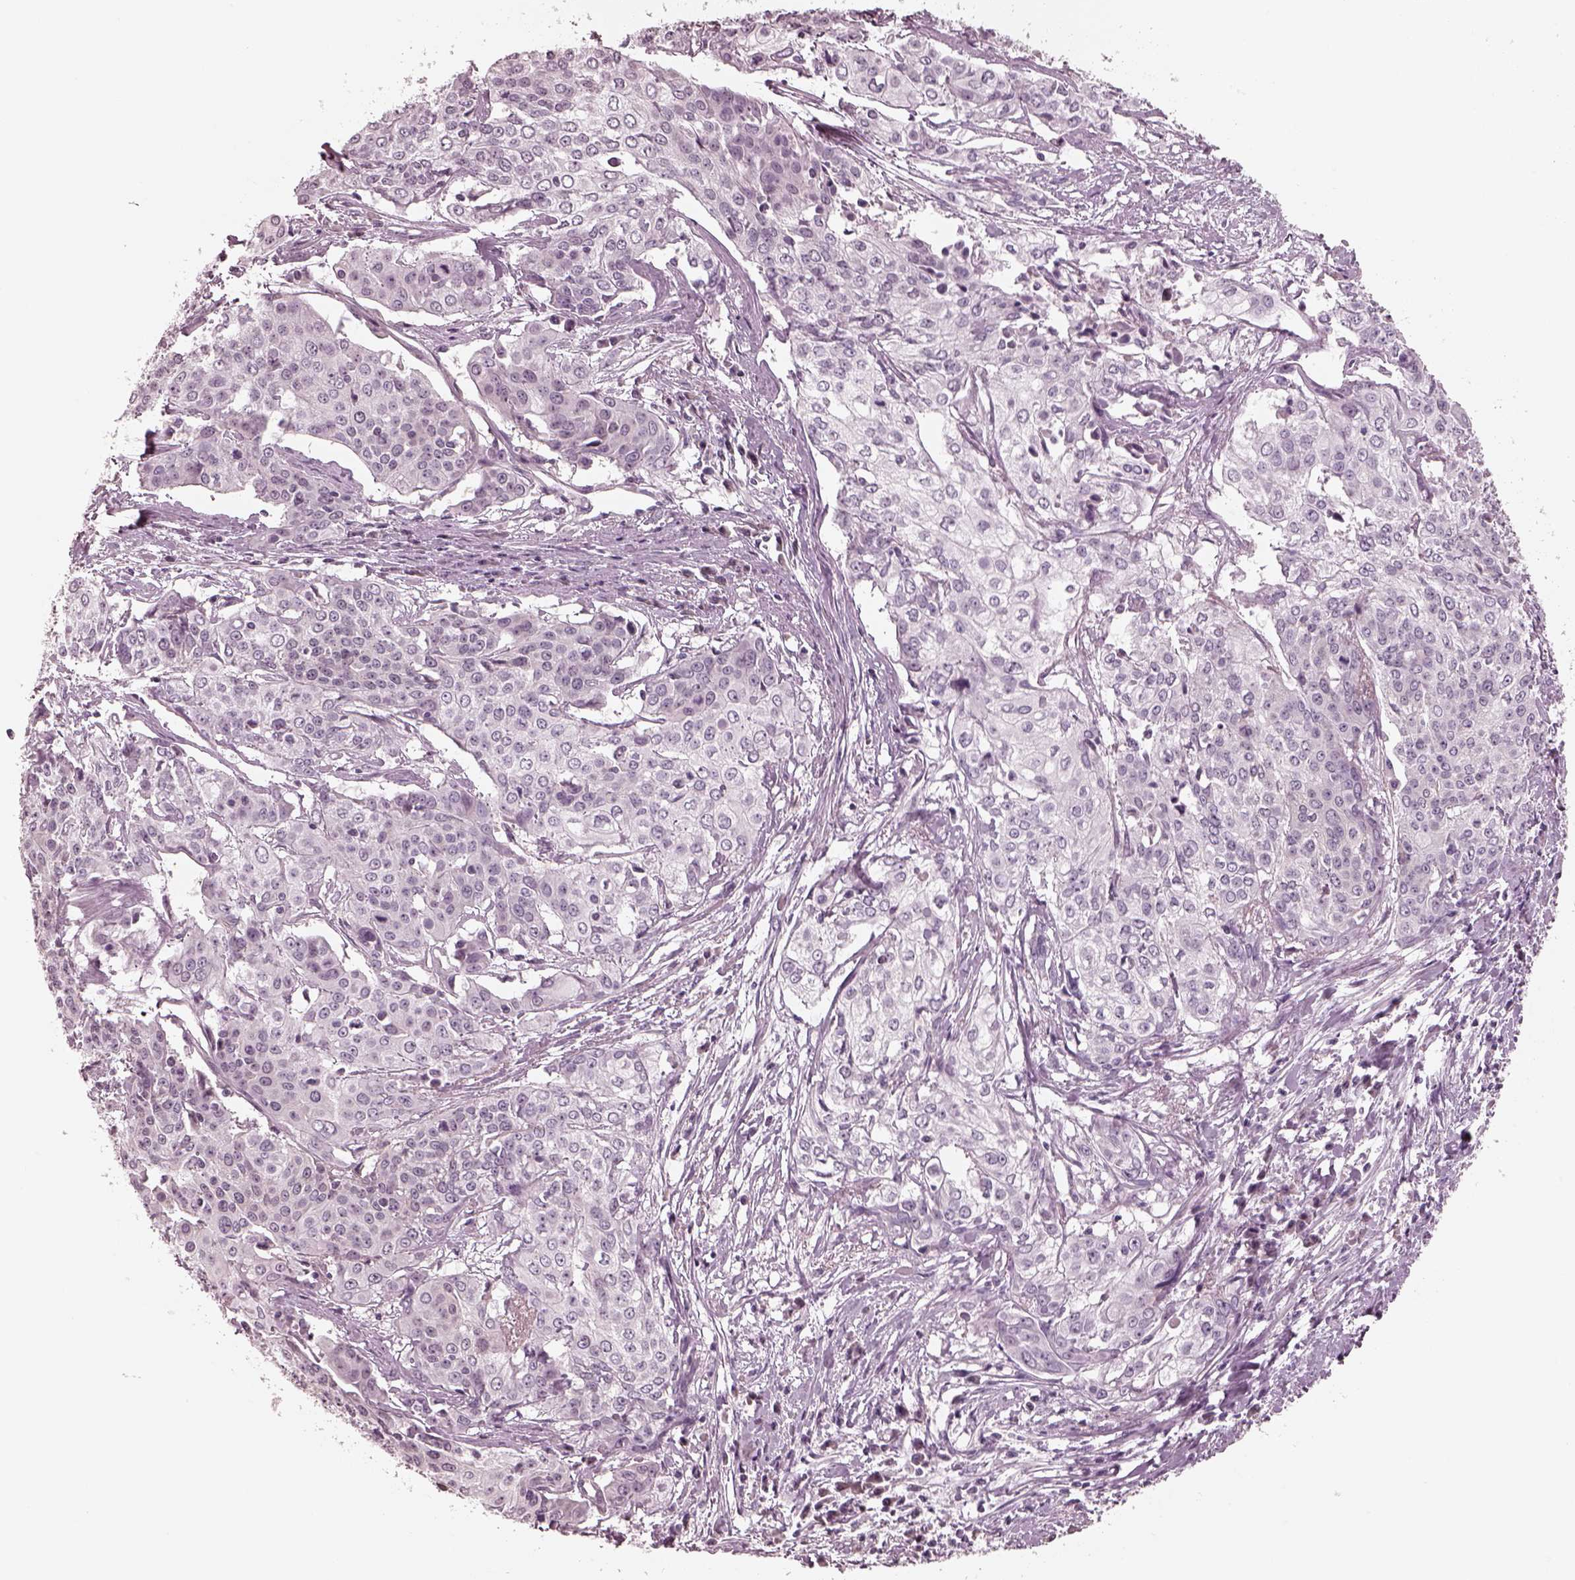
{"staining": {"intensity": "negative", "quantity": "none", "location": "none"}, "tissue": "cervical cancer", "cell_type": "Tumor cells", "image_type": "cancer", "snomed": [{"axis": "morphology", "description": "Squamous cell carcinoma, NOS"}, {"axis": "topography", "description": "Cervix"}], "caption": "An IHC histopathology image of cervical cancer is shown. There is no staining in tumor cells of cervical cancer.", "gene": "EGR4", "patient": {"sex": "female", "age": 39}}